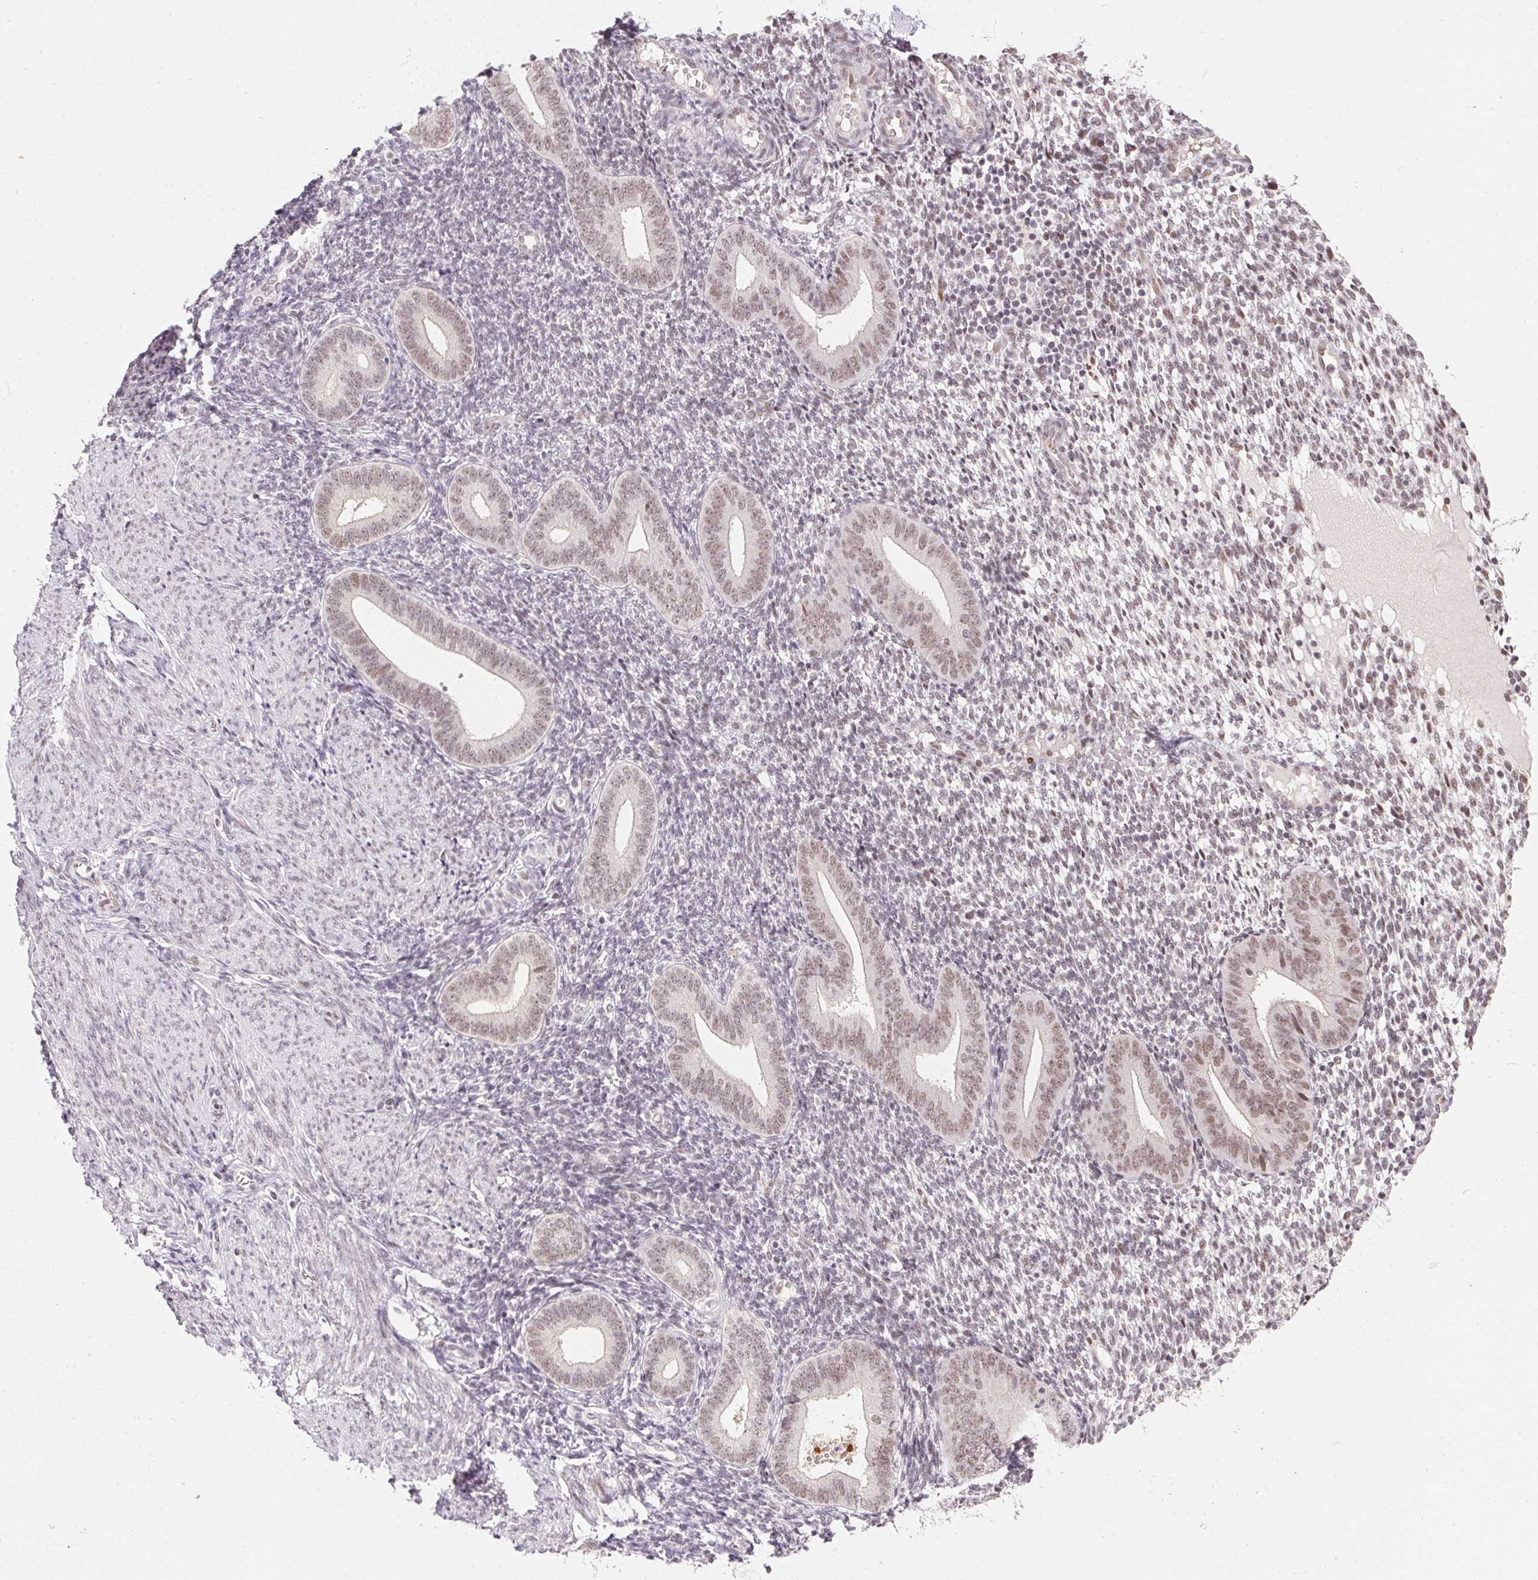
{"staining": {"intensity": "negative", "quantity": "none", "location": "none"}, "tissue": "endometrium", "cell_type": "Cells in endometrial stroma", "image_type": "normal", "snomed": [{"axis": "morphology", "description": "Normal tissue, NOS"}, {"axis": "topography", "description": "Endometrium"}], "caption": "Immunohistochemistry photomicrograph of normal endometrium stained for a protein (brown), which demonstrates no staining in cells in endometrial stroma. Nuclei are stained in blue.", "gene": "KDM4D", "patient": {"sex": "female", "age": 40}}